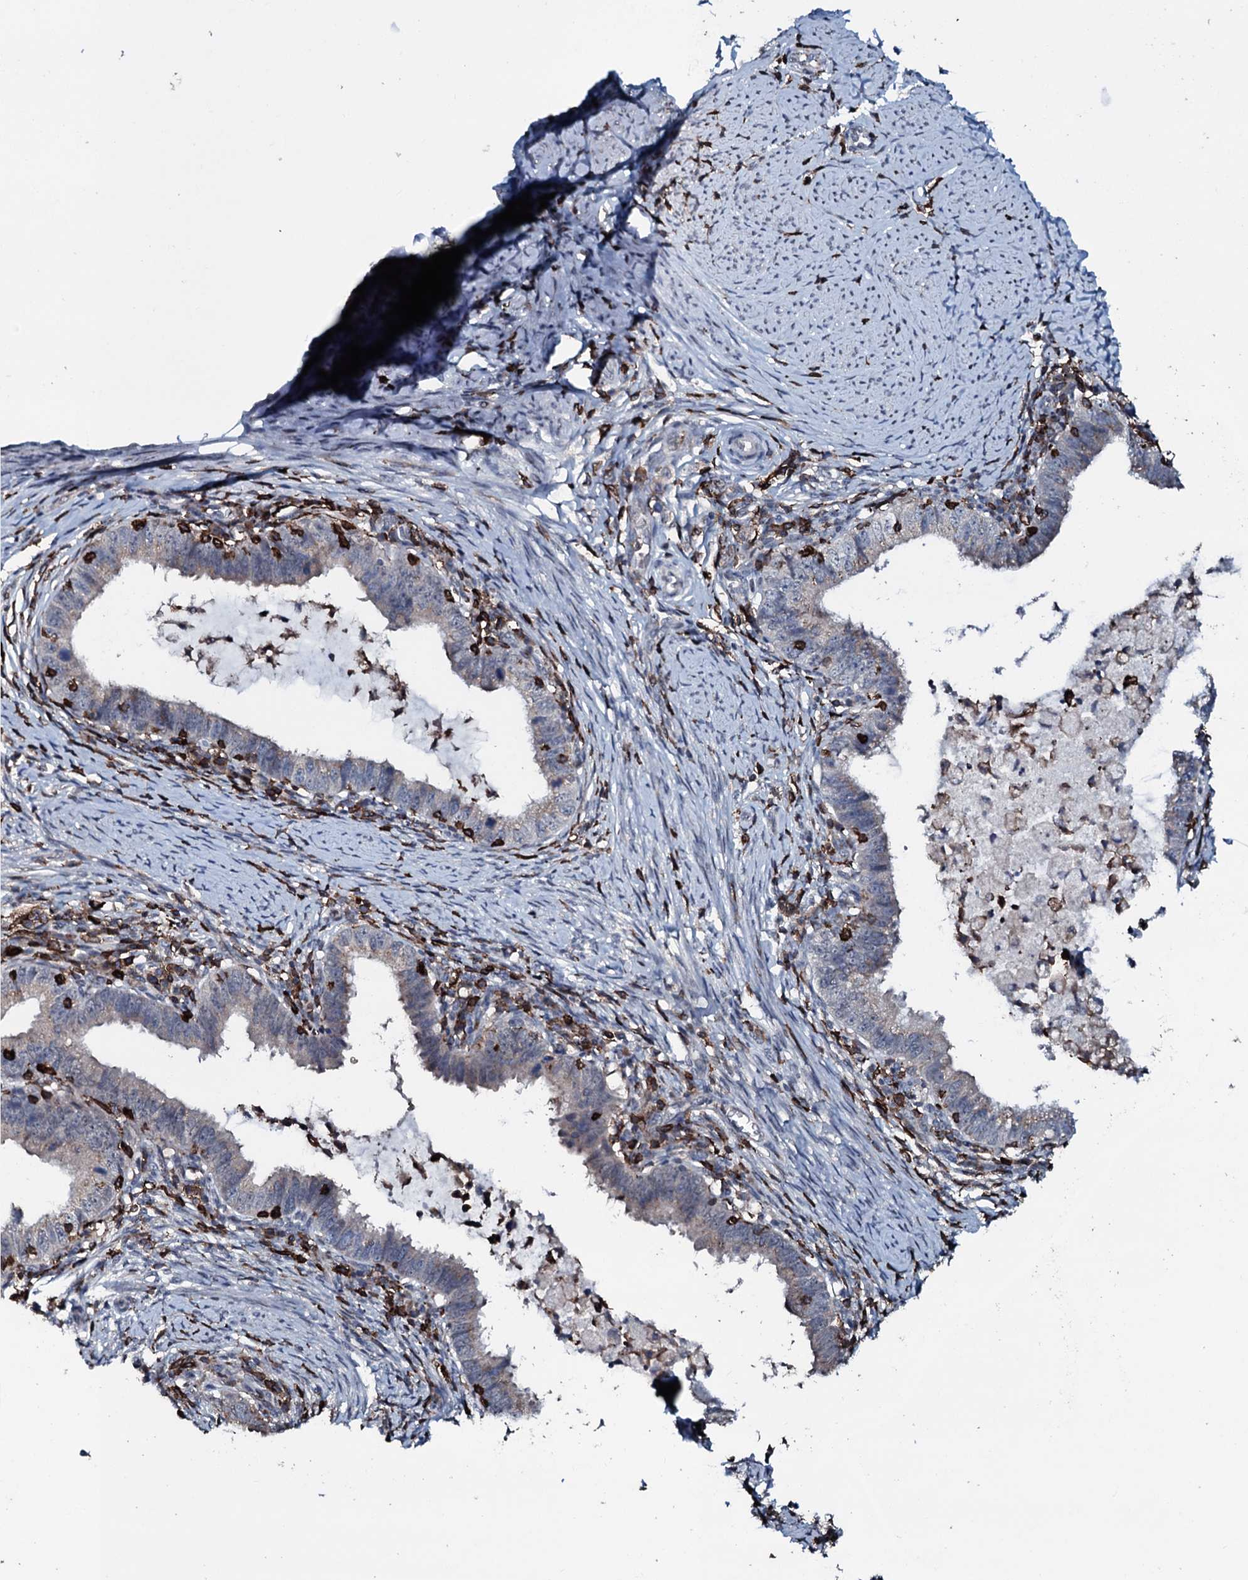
{"staining": {"intensity": "negative", "quantity": "none", "location": "none"}, "tissue": "cervical cancer", "cell_type": "Tumor cells", "image_type": "cancer", "snomed": [{"axis": "morphology", "description": "Adenocarcinoma, NOS"}, {"axis": "topography", "description": "Cervix"}], "caption": "The immunohistochemistry image has no significant expression in tumor cells of adenocarcinoma (cervical) tissue.", "gene": "OGFOD2", "patient": {"sex": "female", "age": 36}}